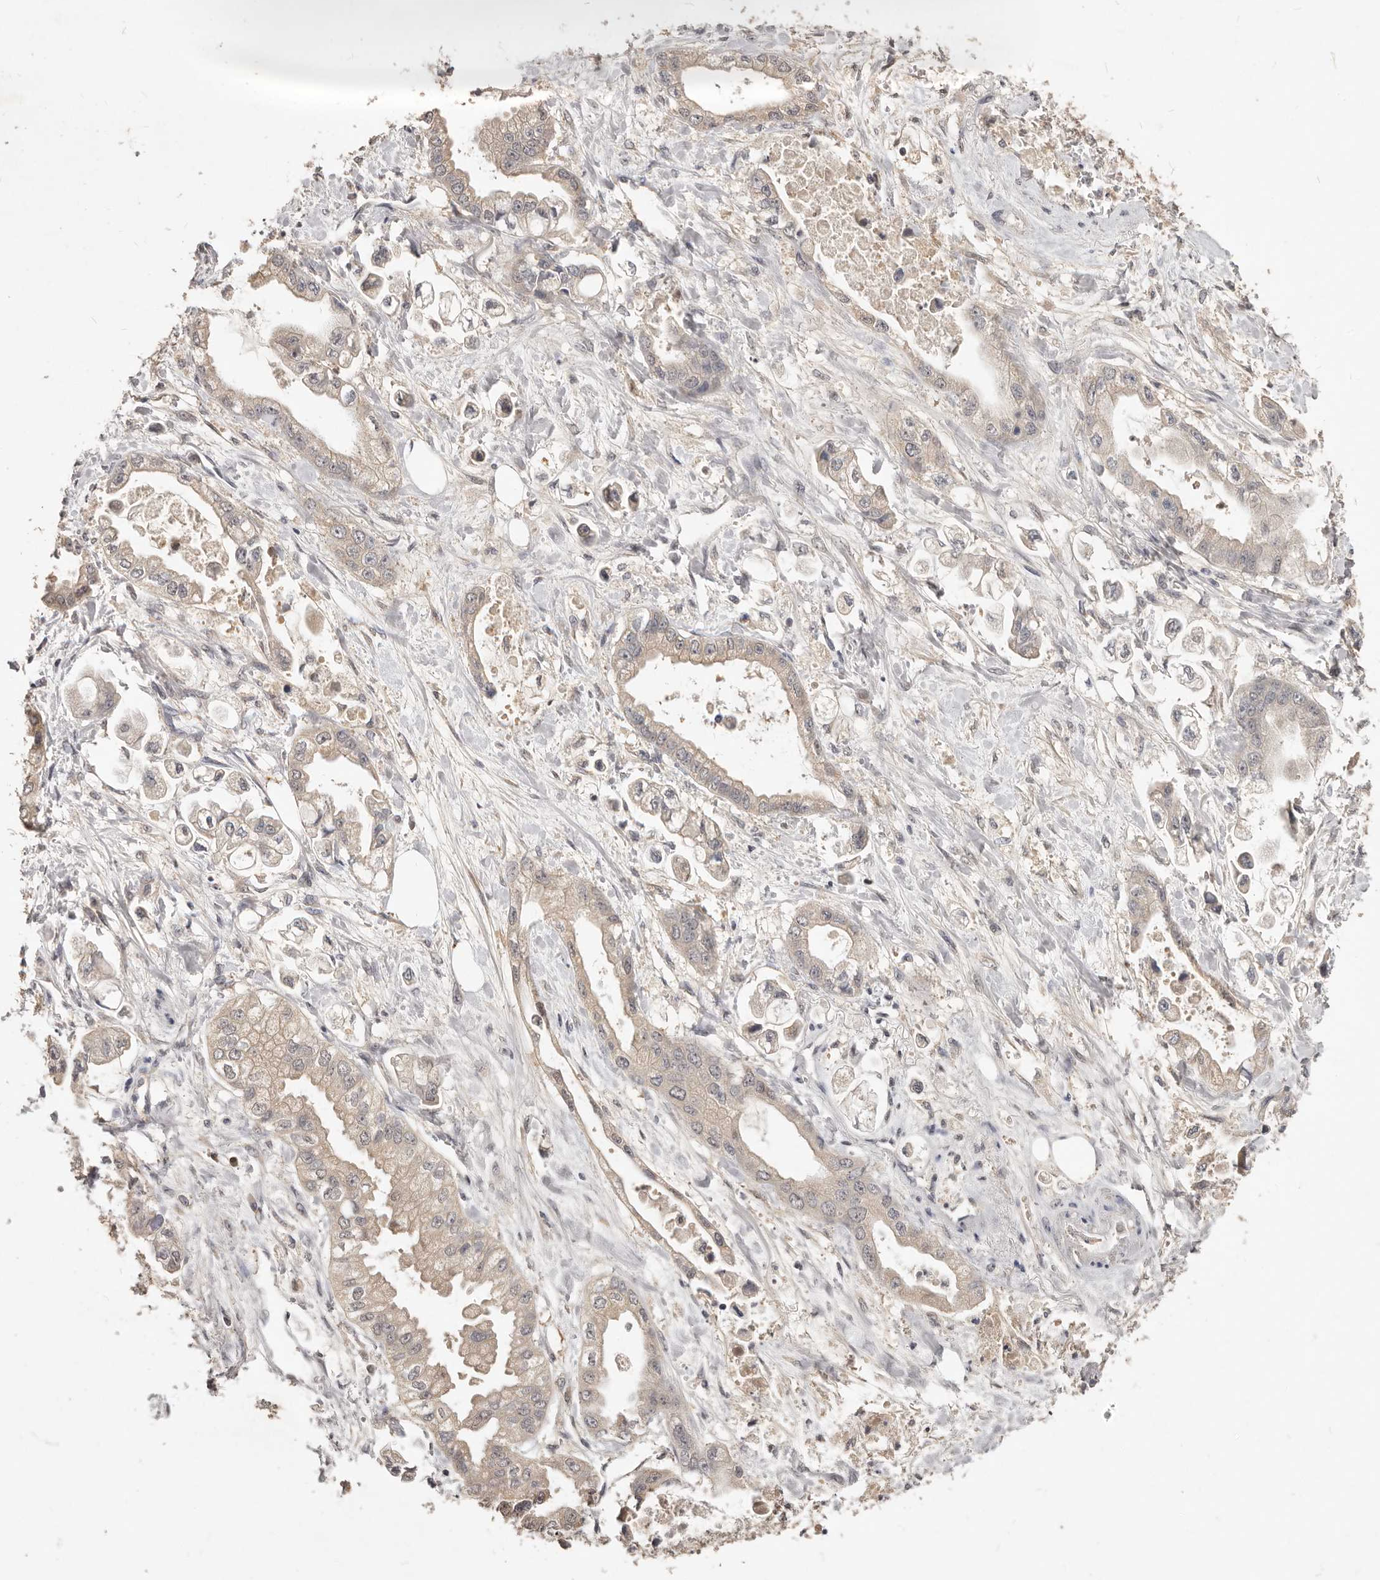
{"staining": {"intensity": "weak", "quantity": ">75%", "location": "cytoplasmic/membranous"}, "tissue": "stomach cancer", "cell_type": "Tumor cells", "image_type": "cancer", "snomed": [{"axis": "morphology", "description": "Adenocarcinoma, NOS"}, {"axis": "topography", "description": "Stomach"}], "caption": "Protein staining demonstrates weak cytoplasmic/membranous expression in approximately >75% of tumor cells in stomach adenocarcinoma.", "gene": "TSPAN13", "patient": {"sex": "male", "age": 62}}